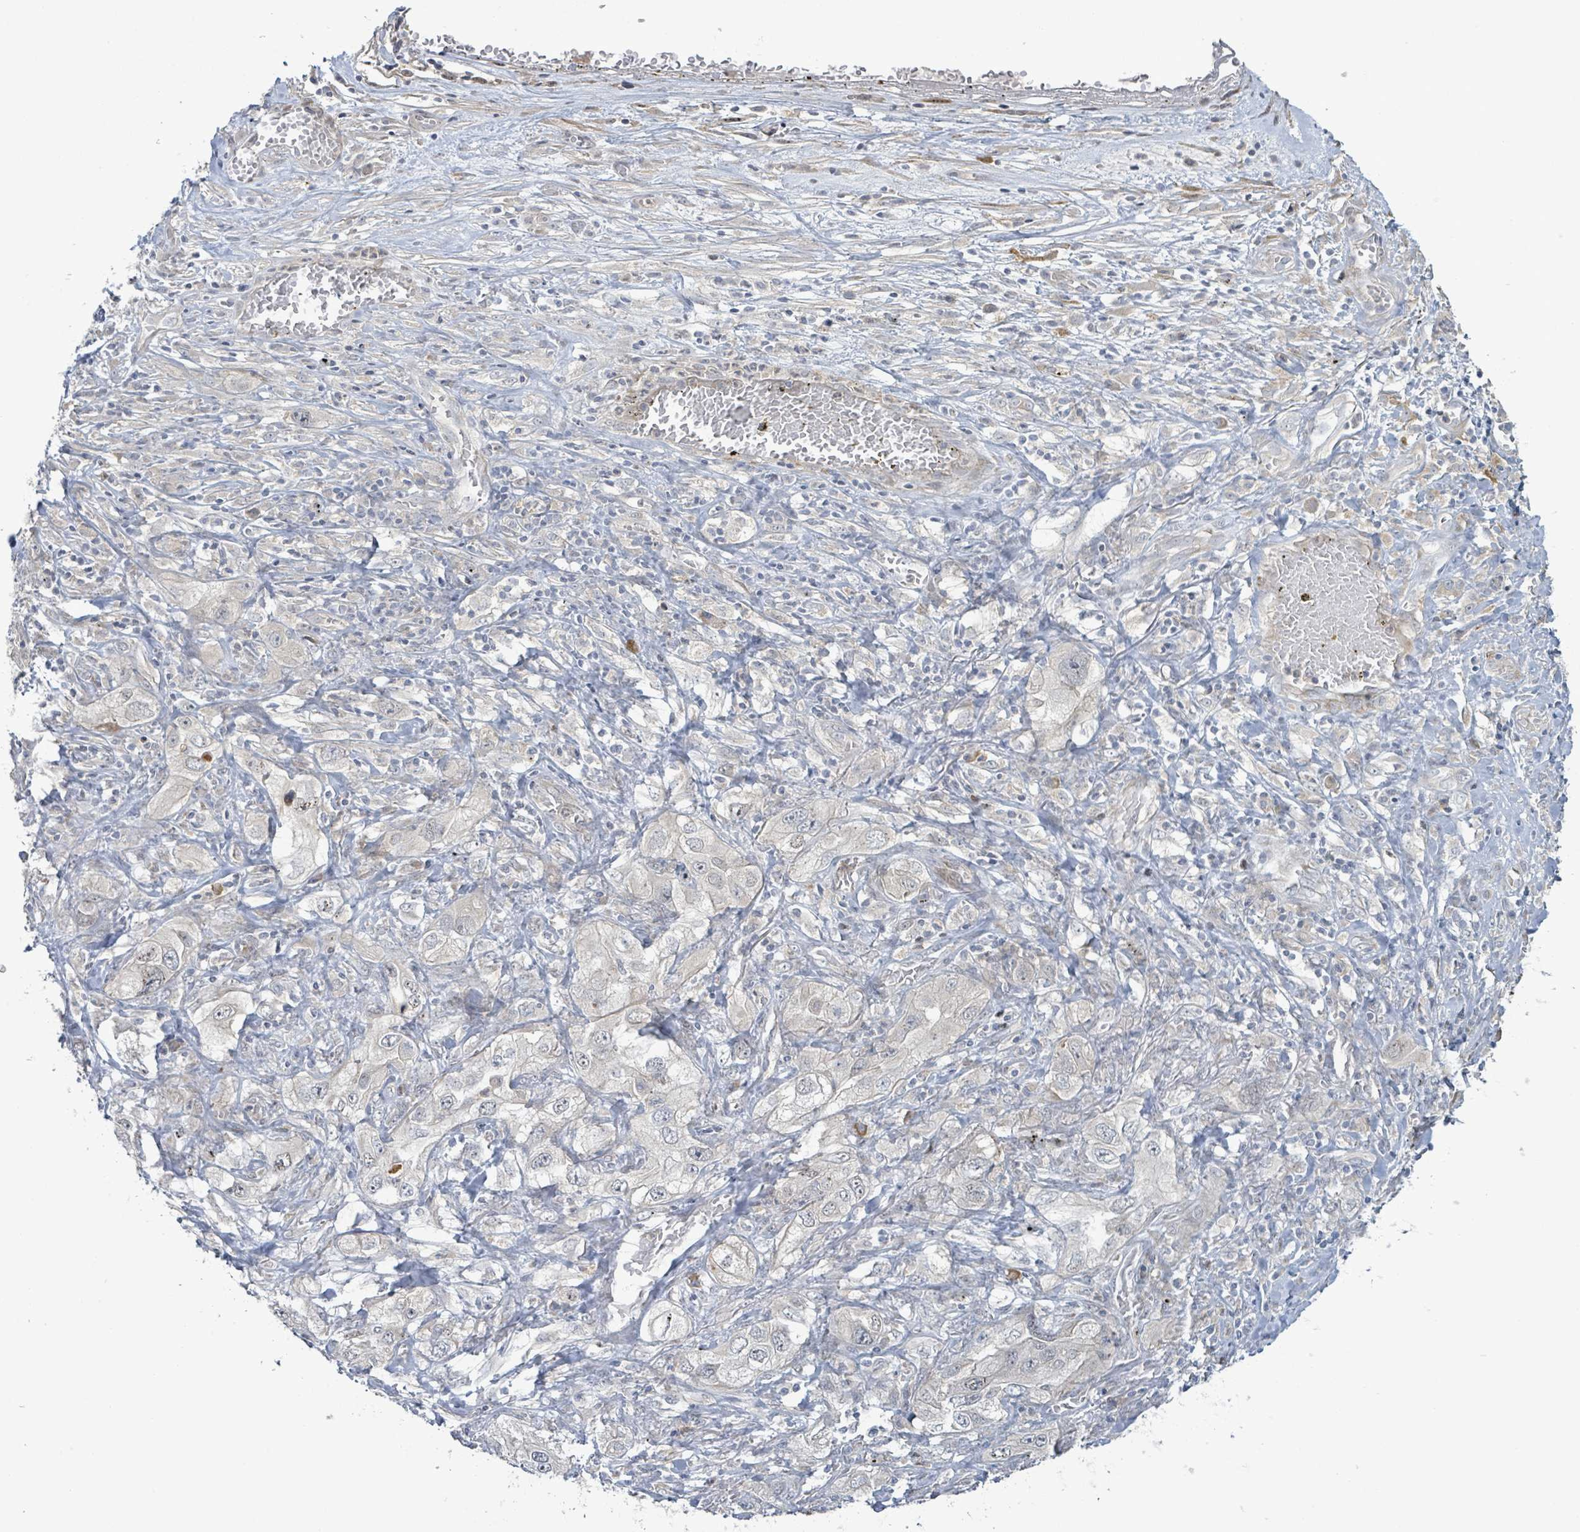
{"staining": {"intensity": "negative", "quantity": "none", "location": "none"}, "tissue": "lung cancer", "cell_type": "Tumor cells", "image_type": "cancer", "snomed": [{"axis": "morphology", "description": "Squamous cell carcinoma, NOS"}, {"axis": "topography", "description": "Lung"}], "caption": "Micrograph shows no significant protein positivity in tumor cells of squamous cell carcinoma (lung).", "gene": "SLIT3", "patient": {"sex": "female", "age": 69}}